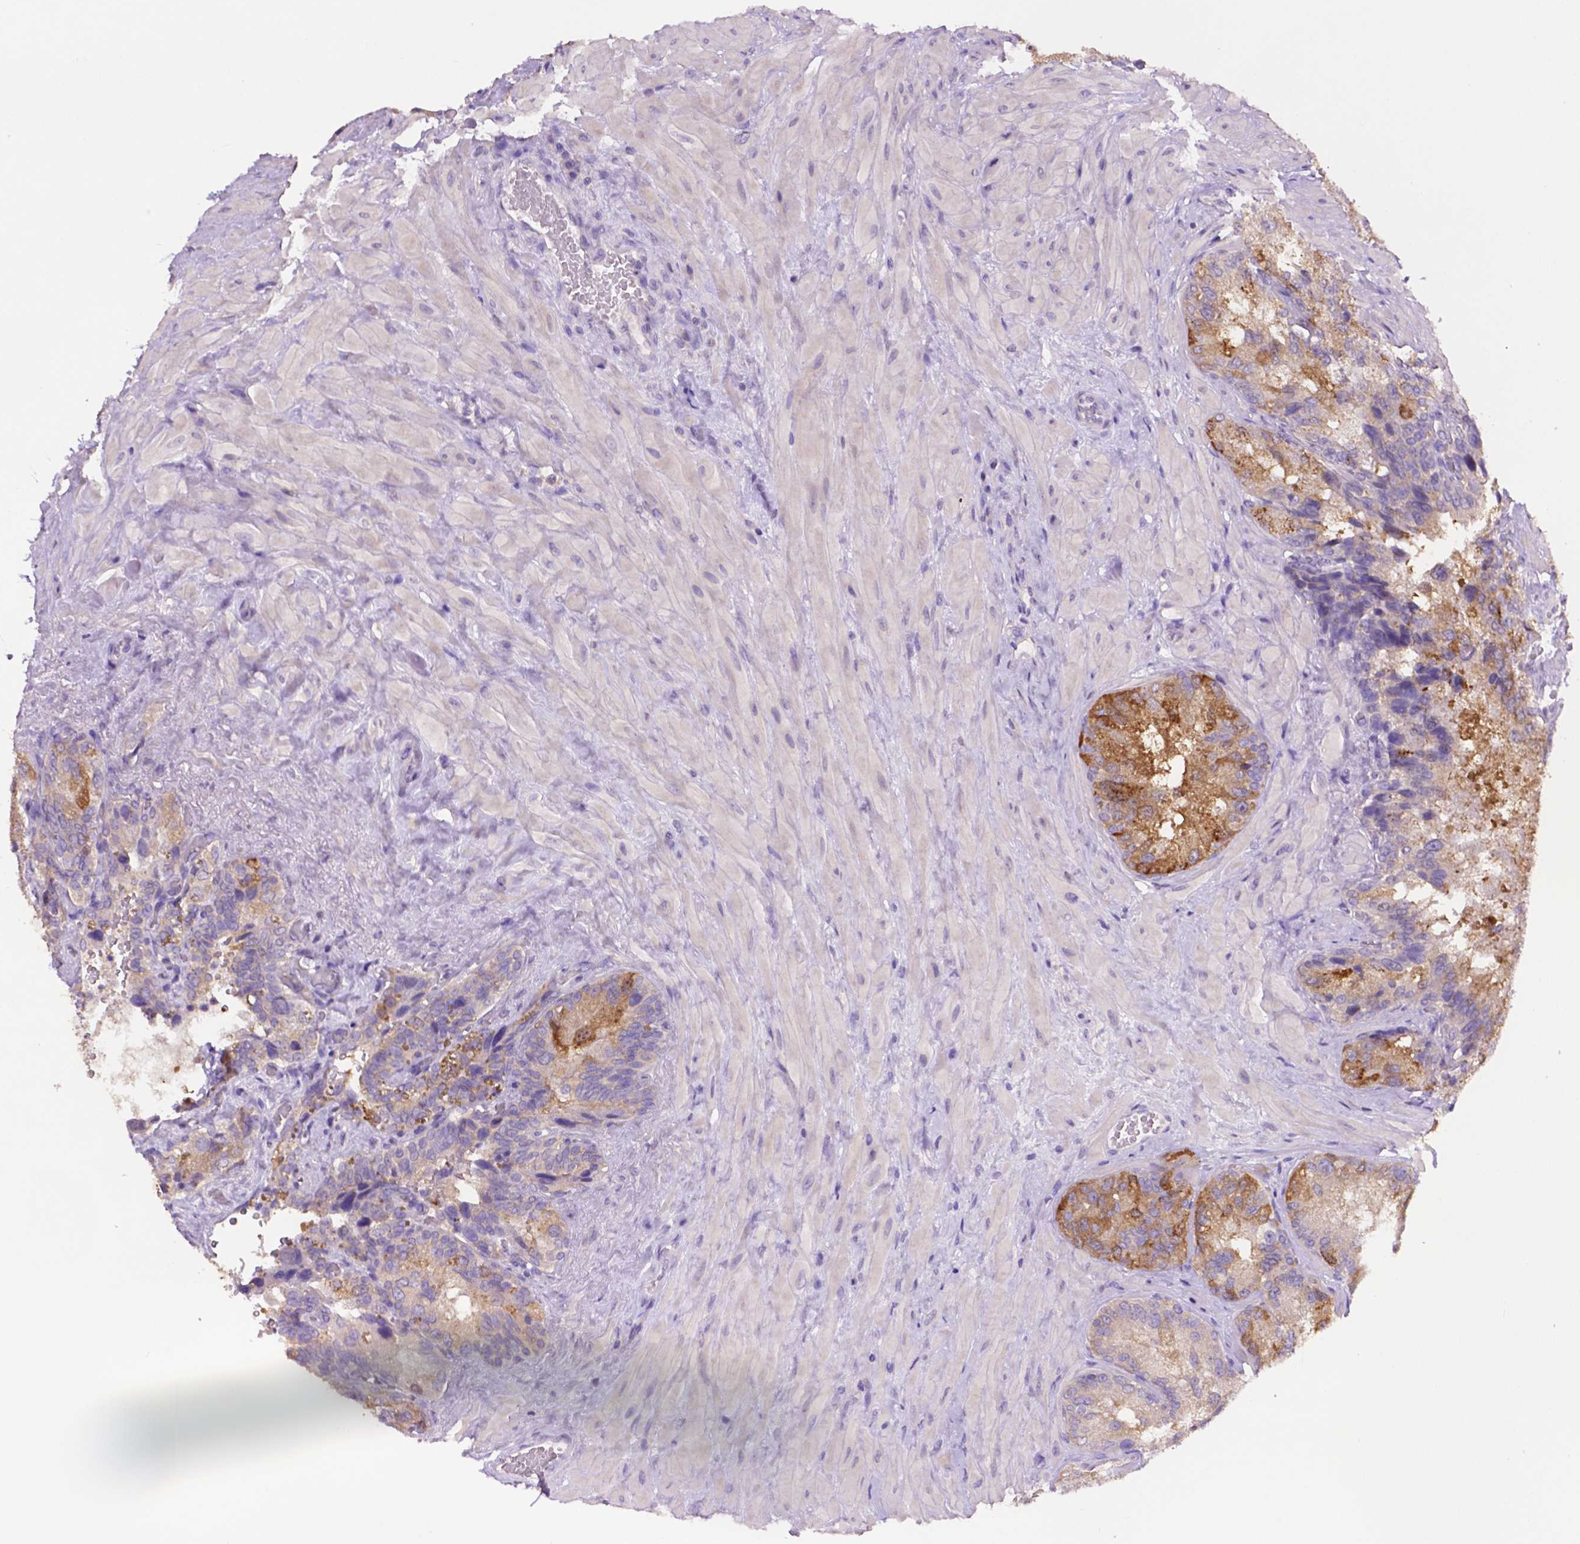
{"staining": {"intensity": "strong", "quantity": "25%-75%", "location": "cytoplasmic/membranous"}, "tissue": "seminal vesicle", "cell_type": "Glandular cells", "image_type": "normal", "snomed": [{"axis": "morphology", "description": "Normal tissue, NOS"}, {"axis": "topography", "description": "Seminal veicle"}], "caption": "Glandular cells demonstrate high levels of strong cytoplasmic/membranous positivity in approximately 25%-75% of cells in unremarkable seminal vesicle. The staining is performed using DAB (3,3'-diaminobenzidine) brown chromogen to label protein expression. The nuclei are counter-stained blue using hematoxylin.", "gene": "PRPS2", "patient": {"sex": "male", "age": 69}}